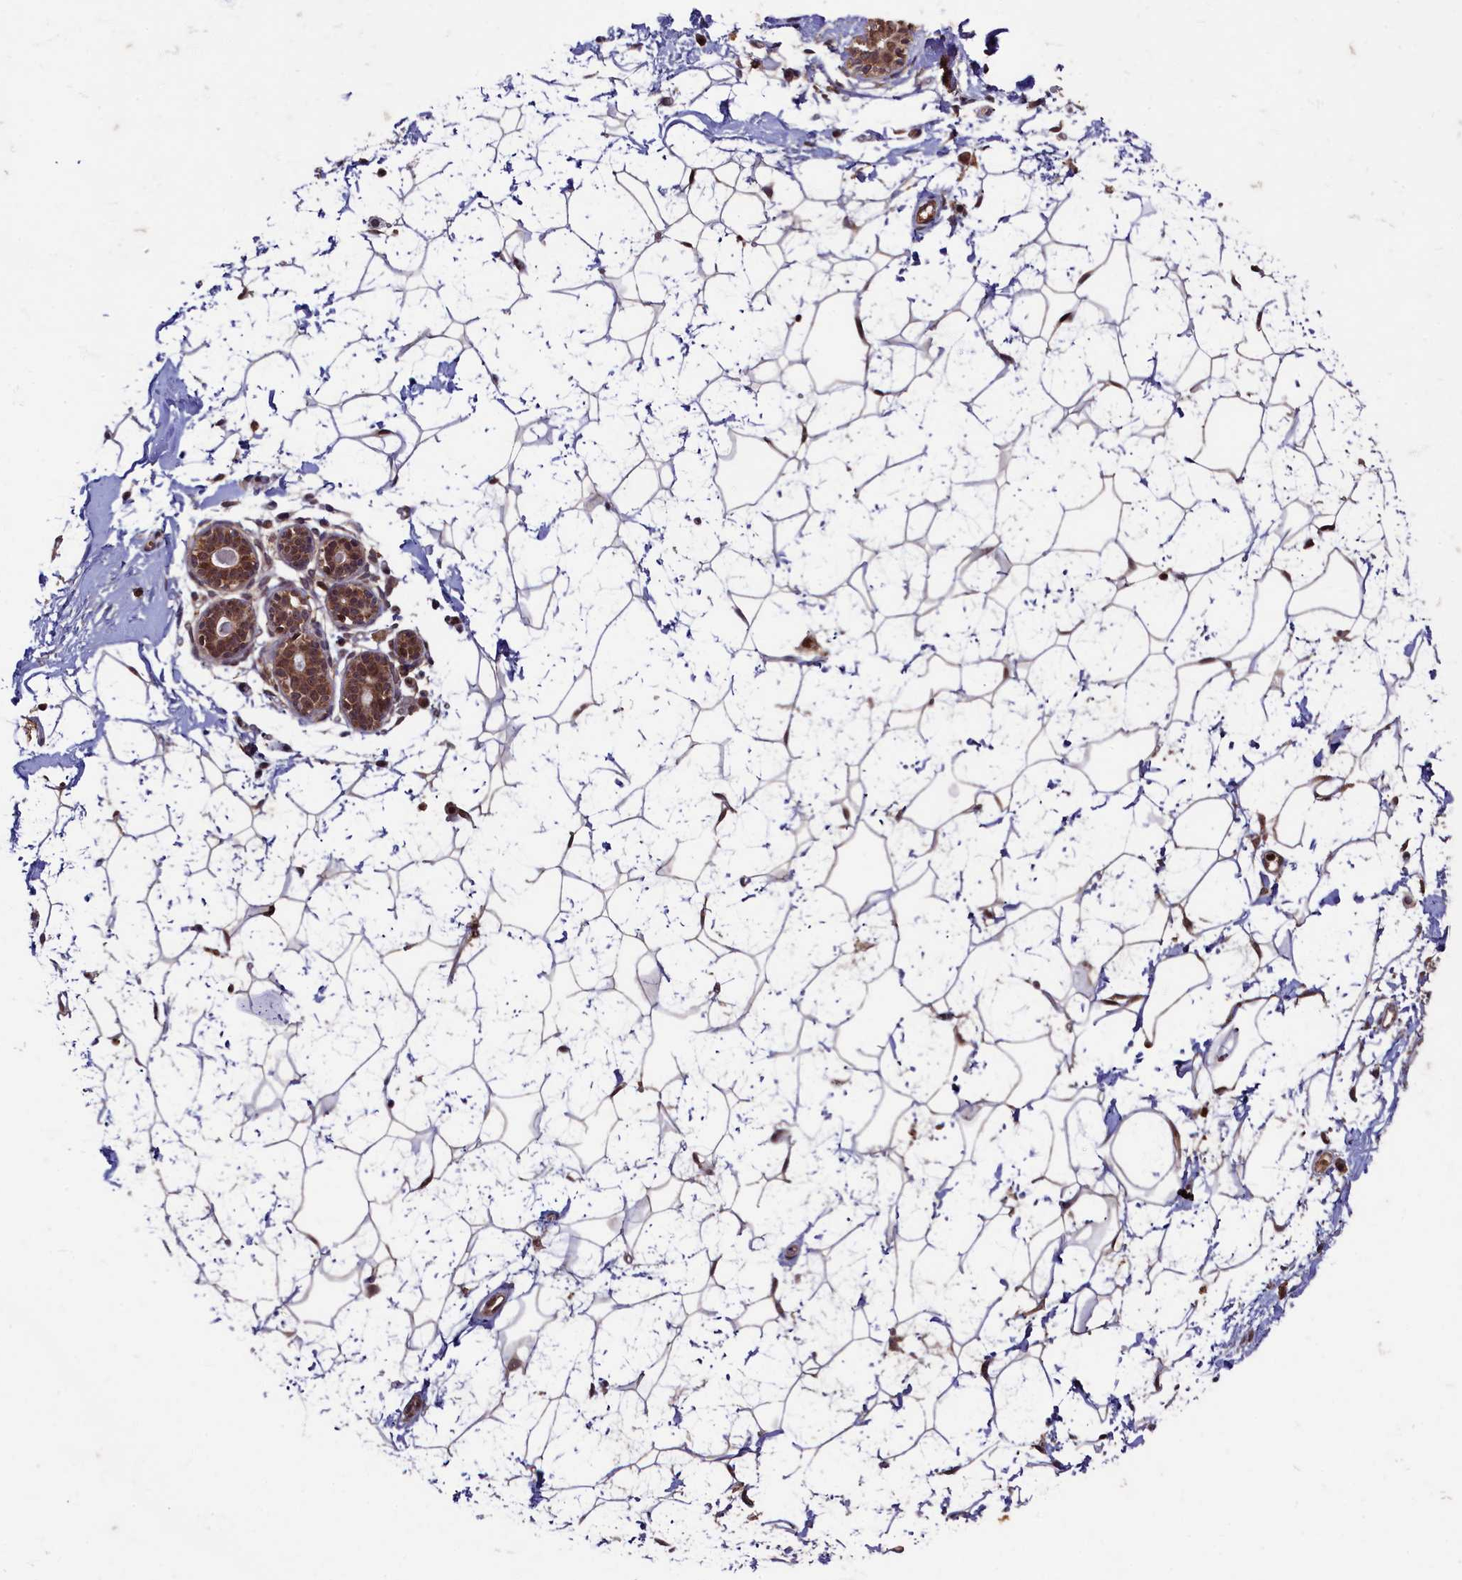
{"staining": {"intensity": "moderate", "quantity": "<25%", "location": "cytoplasmic/membranous,nuclear"}, "tissue": "breast", "cell_type": "Adipocytes", "image_type": "normal", "snomed": [{"axis": "morphology", "description": "Normal tissue, NOS"}, {"axis": "morphology", "description": "Adenoma, NOS"}, {"axis": "topography", "description": "Breast"}], "caption": "Brown immunohistochemical staining in unremarkable human breast displays moderate cytoplasmic/membranous,nuclear expression in about <25% of adipocytes.", "gene": "BRCA1", "patient": {"sex": "female", "age": 23}}